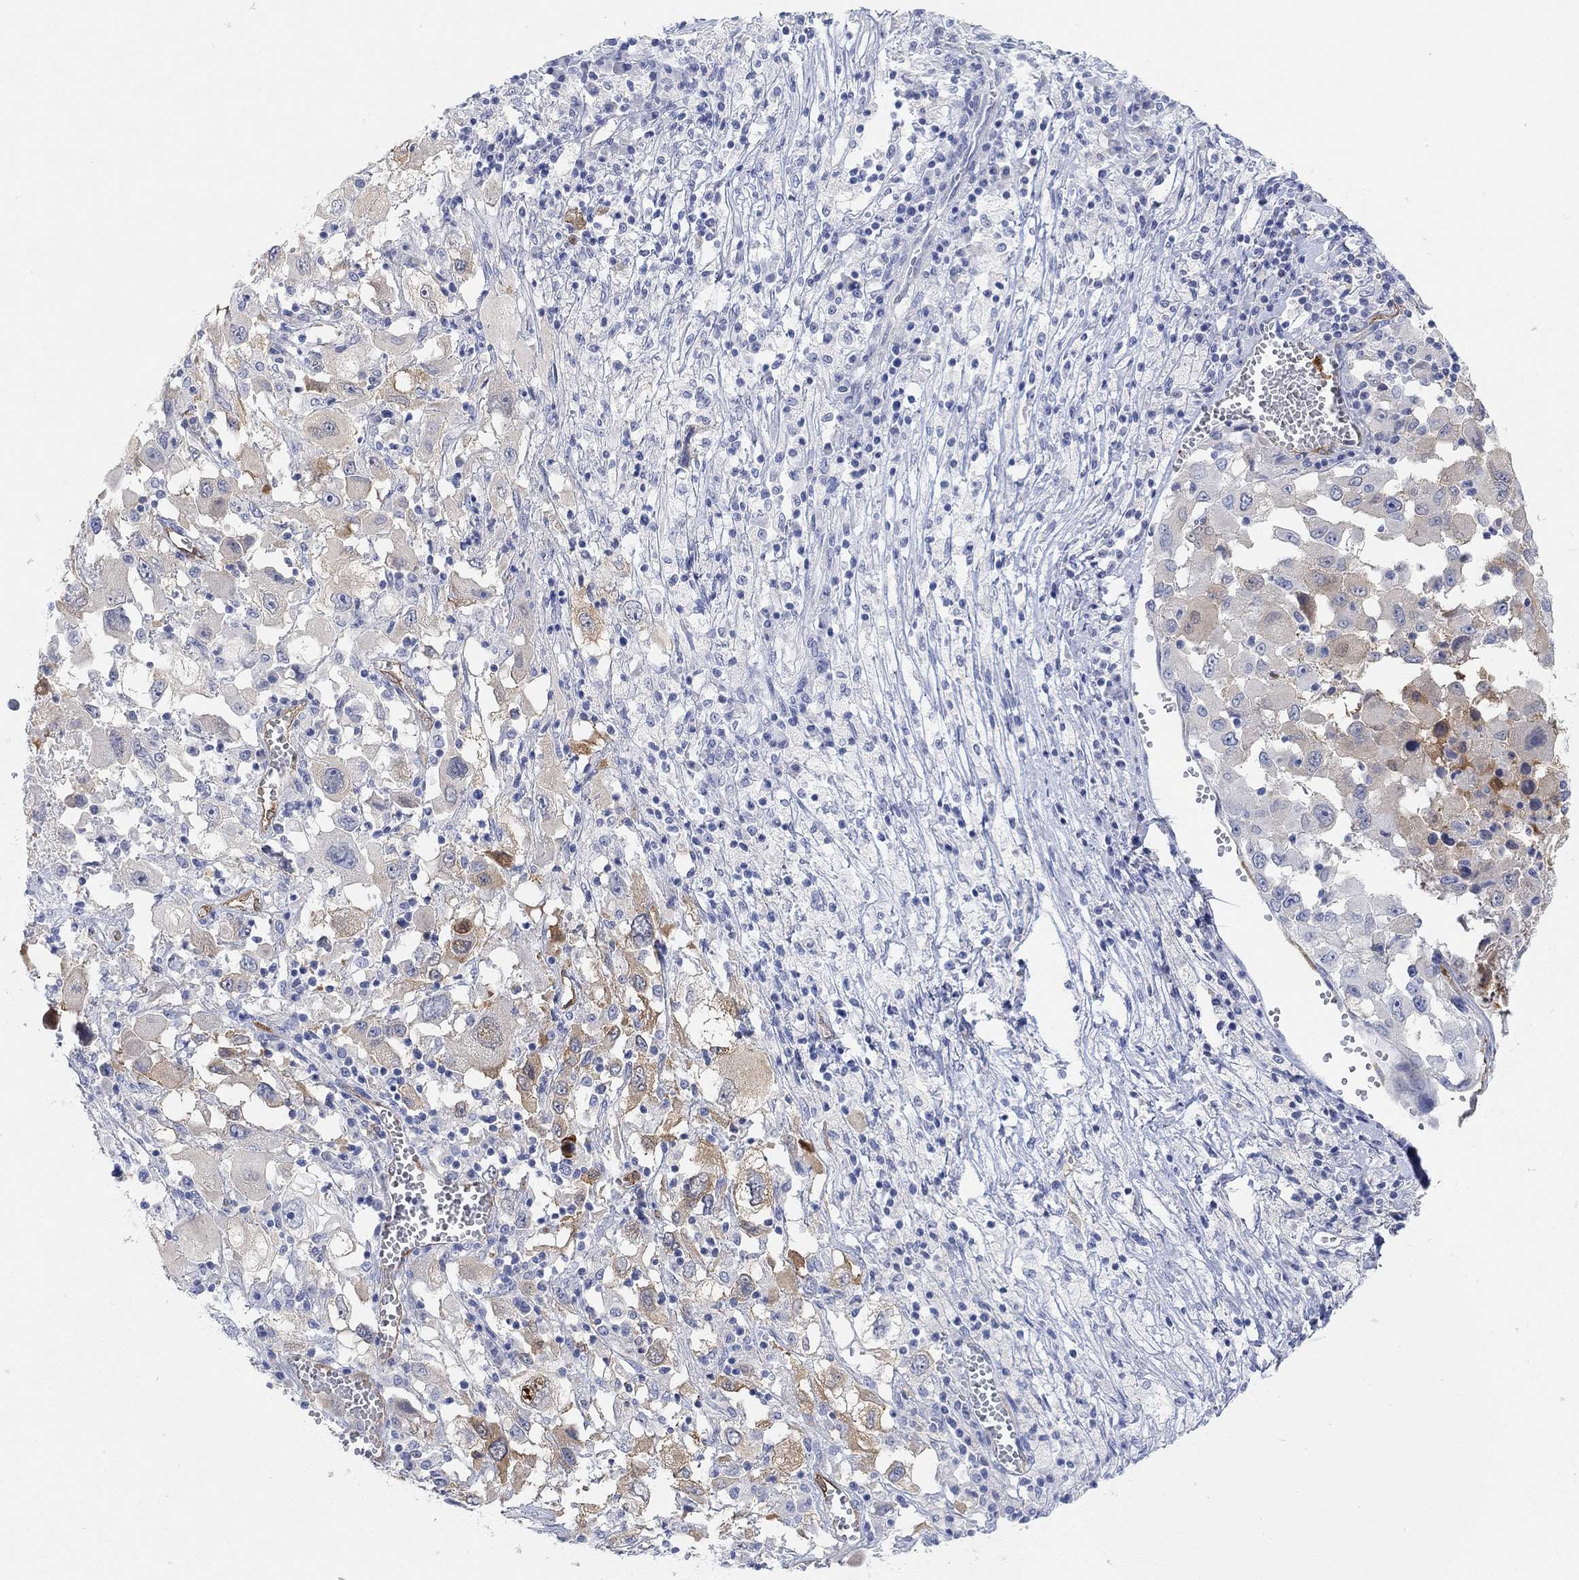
{"staining": {"intensity": "moderate", "quantity": "<25%", "location": "cytoplasmic/membranous"}, "tissue": "melanoma", "cell_type": "Tumor cells", "image_type": "cancer", "snomed": [{"axis": "morphology", "description": "Malignant melanoma, Metastatic site"}, {"axis": "topography", "description": "Soft tissue"}], "caption": "DAB immunohistochemical staining of malignant melanoma (metastatic site) demonstrates moderate cytoplasmic/membranous protein positivity in approximately <25% of tumor cells.", "gene": "VAT1L", "patient": {"sex": "male", "age": 50}}